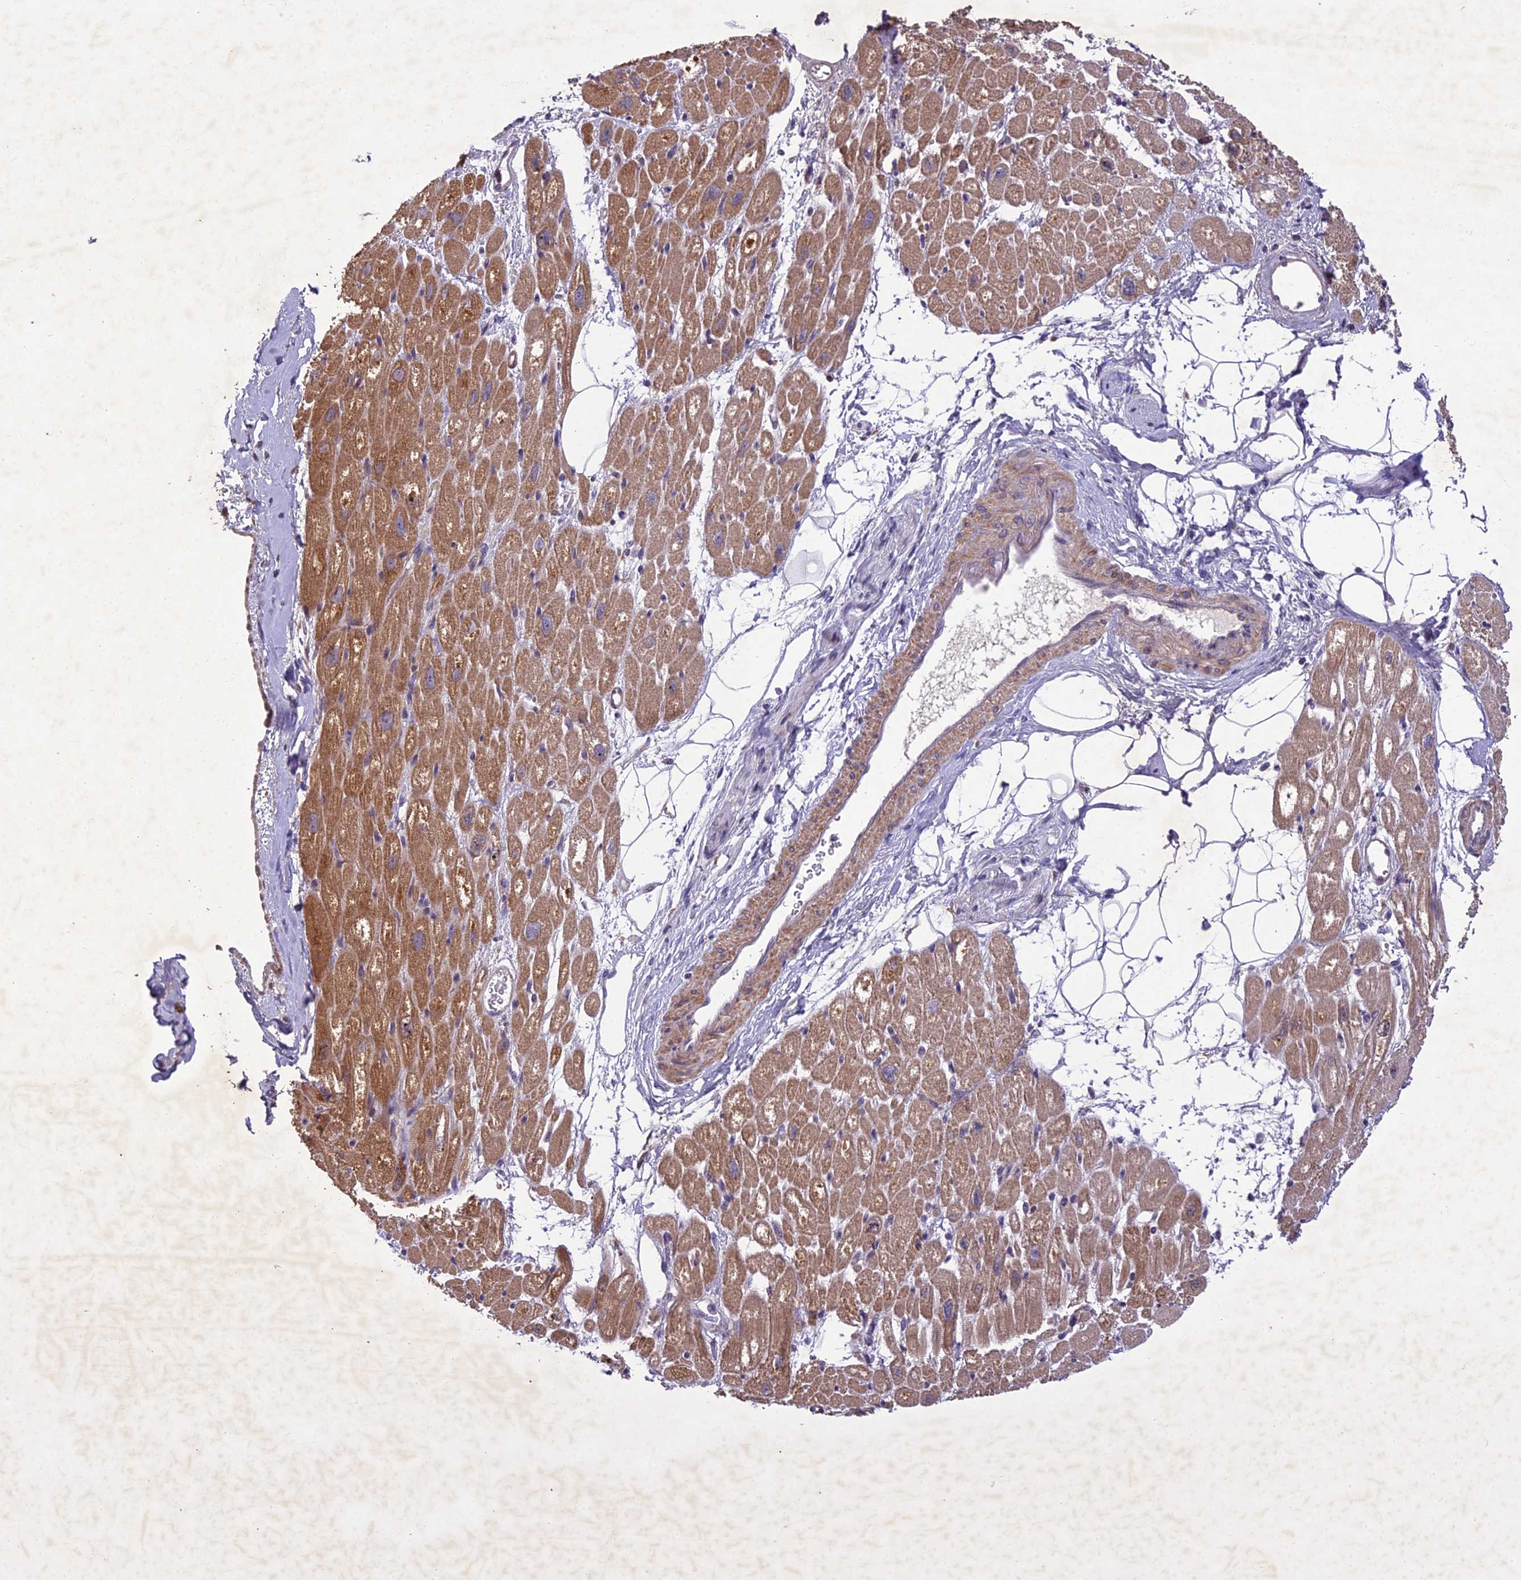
{"staining": {"intensity": "moderate", "quantity": "25%-75%", "location": "cytoplasmic/membranous"}, "tissue": "heart muscle", "cell_type": "Cardiomyocytes", "image_type": "normal", "snomed": [{"axis": "morphology", "description": "Normal tissue, NOS"}, {"axis": "topography", "description": "Heart"}], "caption": "The photomicrograph shows immunohistochemical staining of unremarkable heart muscle. There is moderate cytoplasmic/membranous positivity is identified in about 25%-75% of cardiomyocytes.", "gene": "CENPL", "patient": {"sex": "male", "age": 50}}